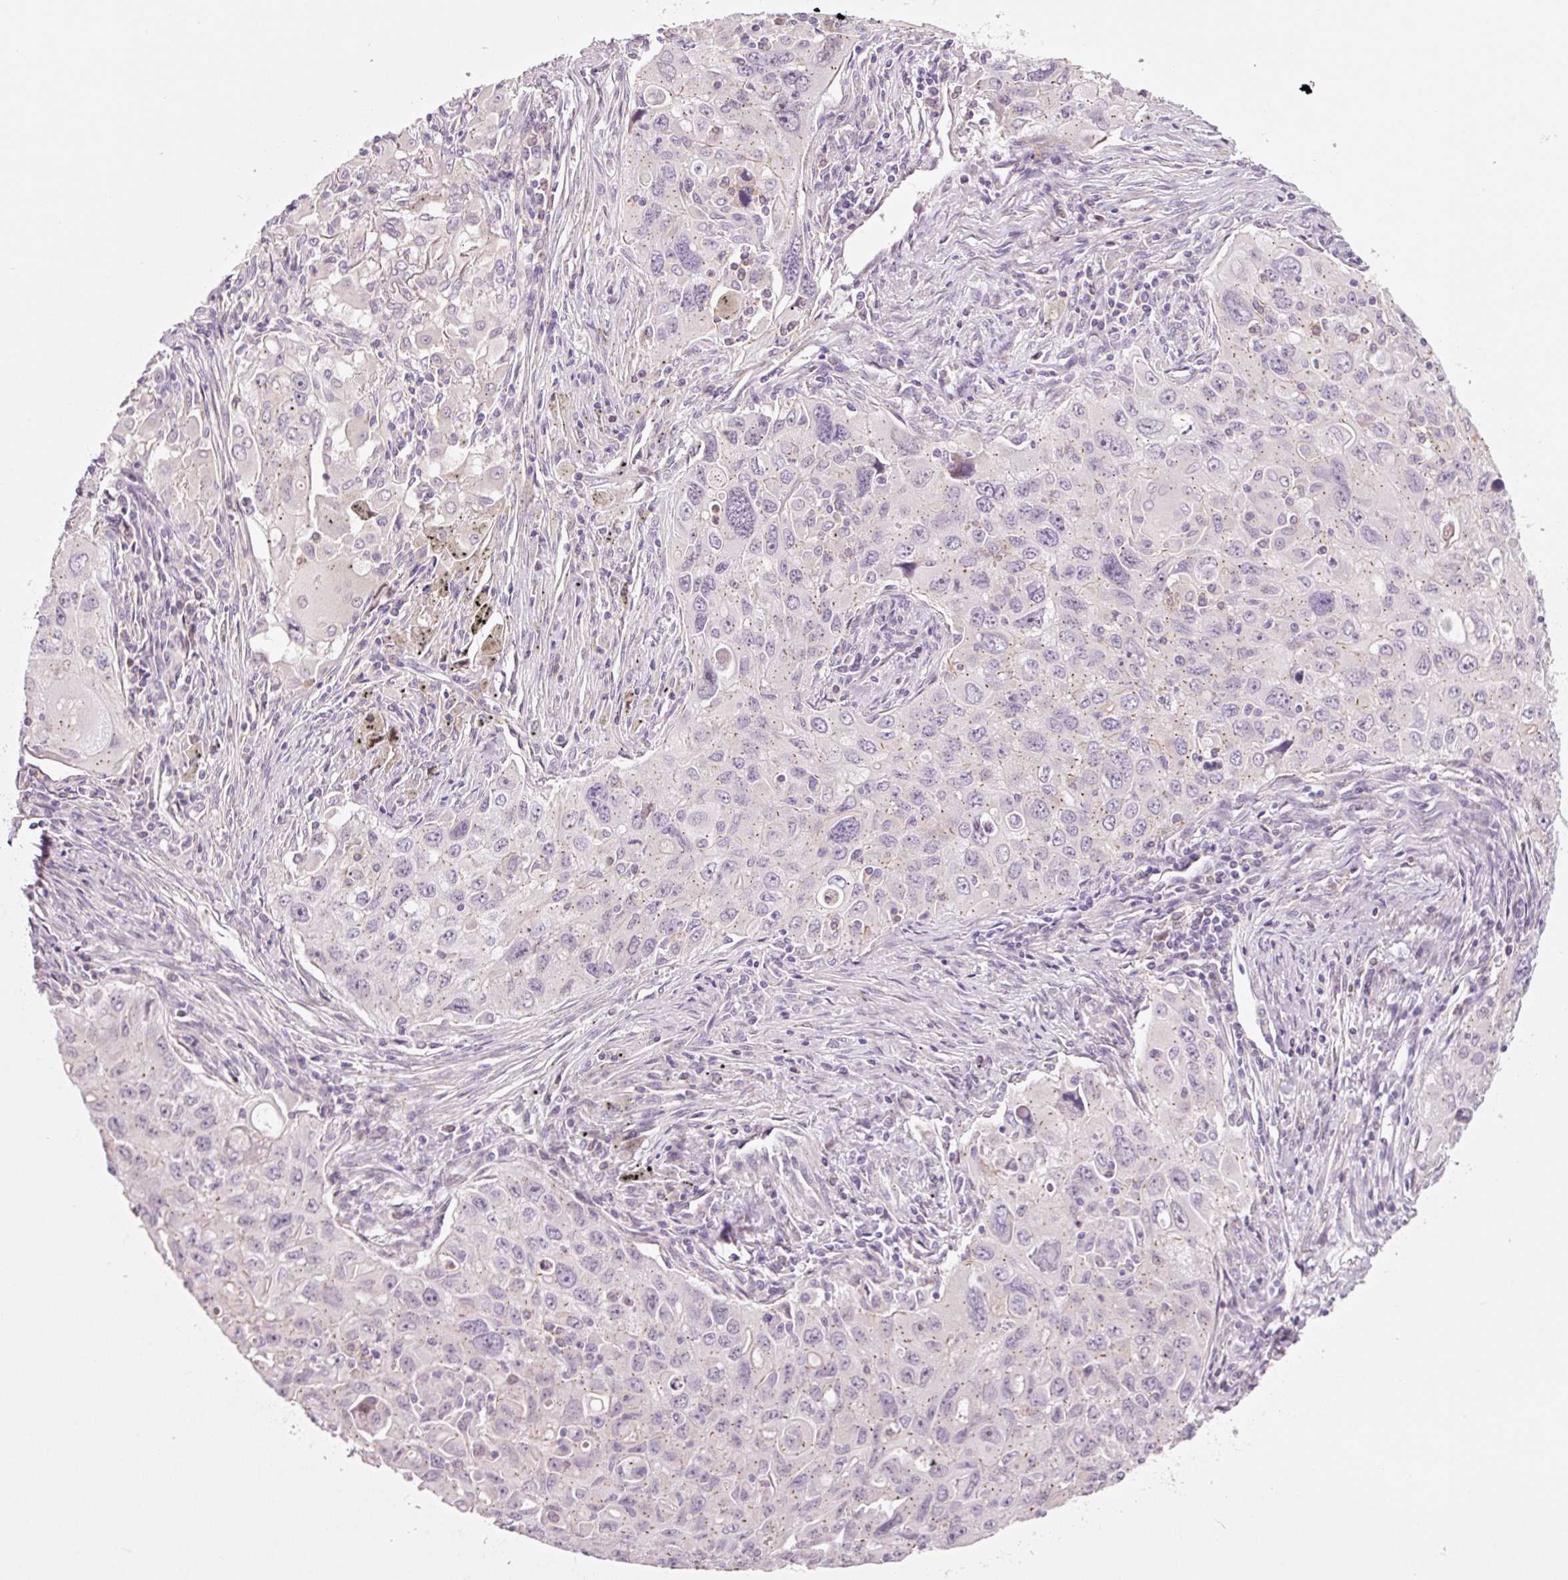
{"staining": {"intensity": "negative", "quantity": "none", "location": "none"}, "tissue": "lung cancer", "cell_type": "Tumor cells", "image_type": "cancer", "snomed": [{"axis": "morphology", "description": "Adenocarcinoma, NOS"}, {"axis": "morphology", "description": "Adenocarcinoma, metastatic, NOS"}, {"axis": "topography", "description": "Lymph node"}, {"axis": "topography", "description": "Lung"}], "caption": "Tumor cells are negative for brown protein staining in lung cancer.", "gene": "DAPP1", "patient": {"sex": "female", "age": 42}}